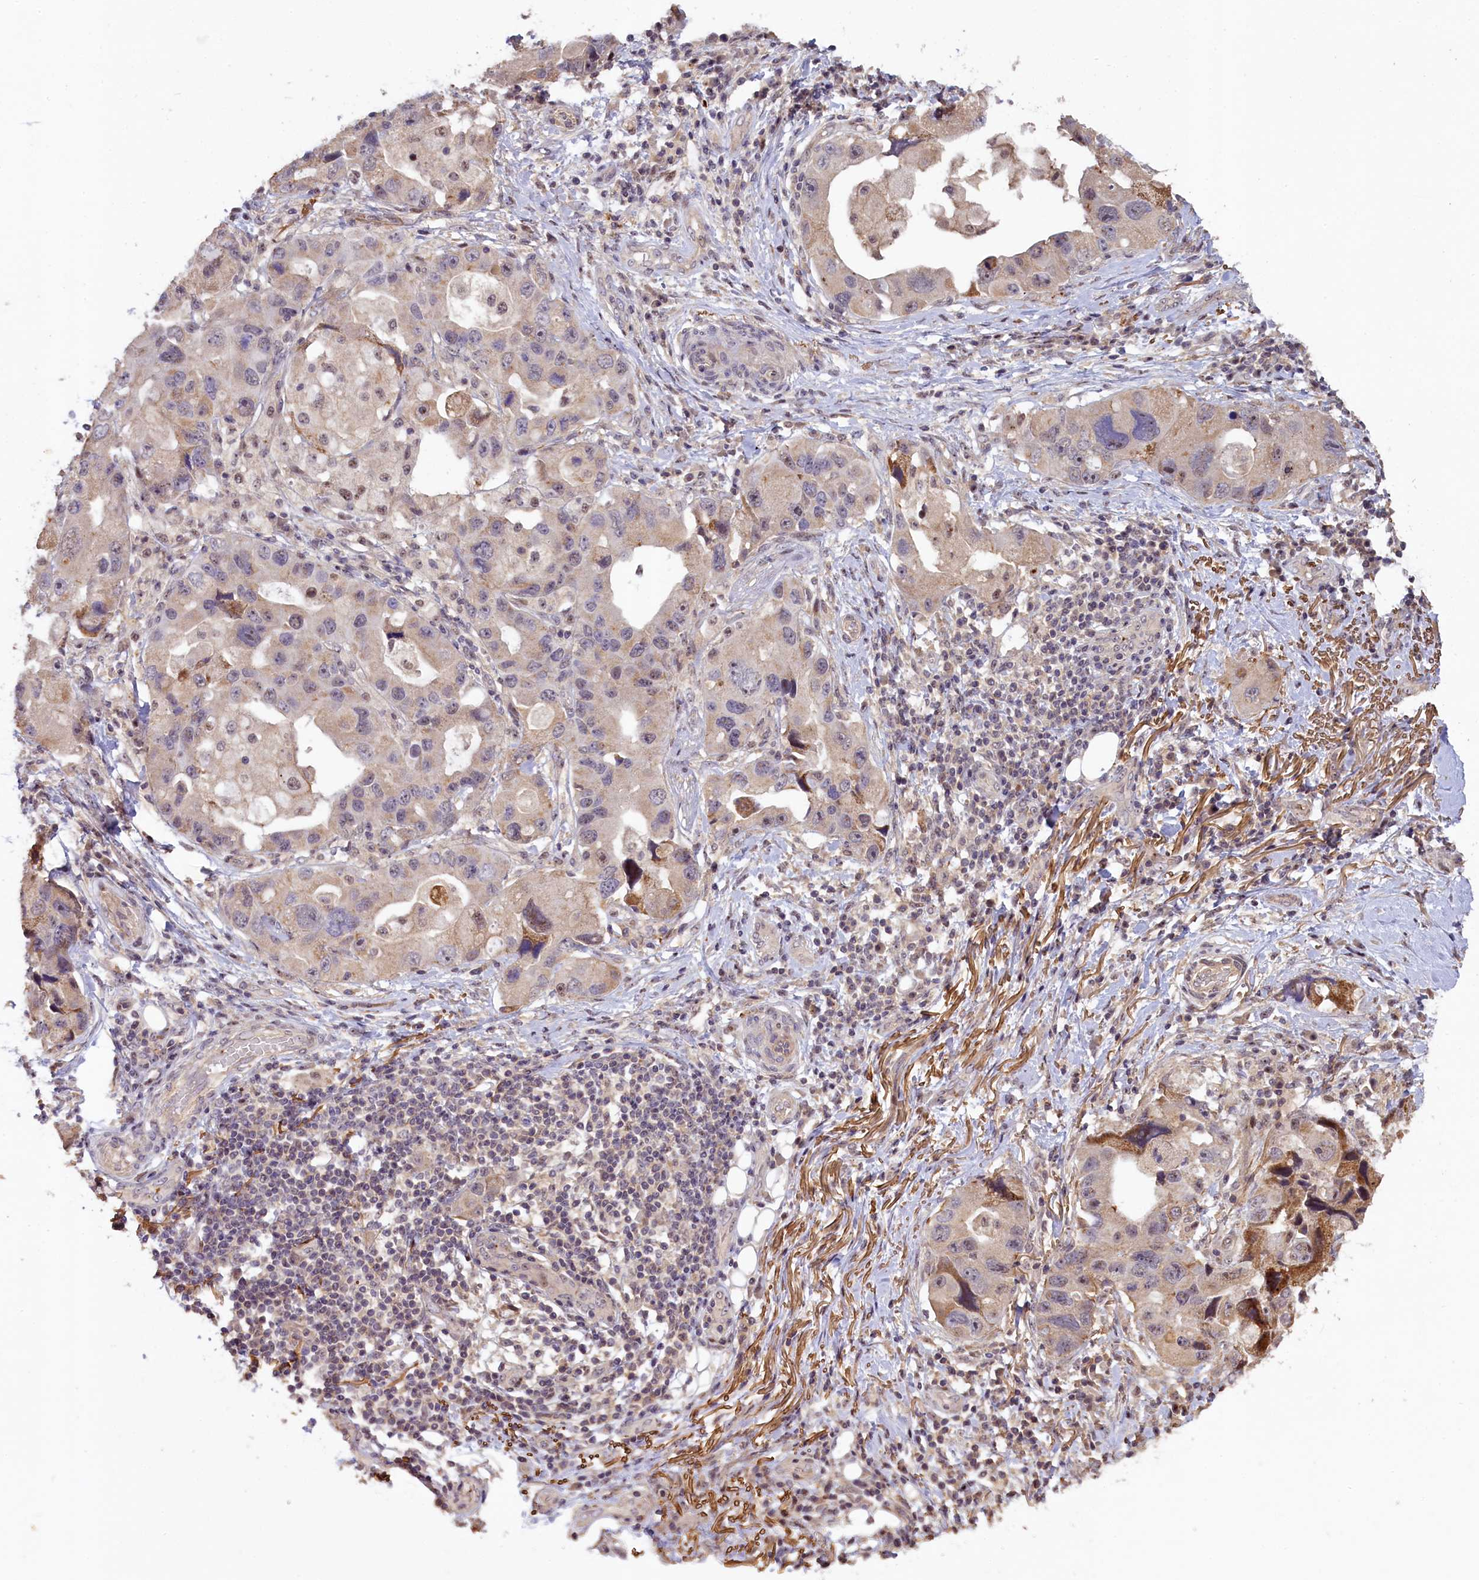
{"staining": {"intensity": "moderate", "quantity": "<25%", "location": "cytoplasmic/membranous,nuclear"}, "tissue": "lung cancer", "cell_type": "Tumor cells", "image_type": "cancer", "snomed": [{"axis": "morphology", "description": "Adenocarcinoma, NOS"}, {"axis": "topography", "description": "Lung"}], "caption": "Approximately <25% of tumor cells in lung cancer (adenocarcinoma) exhibit moderate cytoplasmic/membranous and nuclear protein positivity as visualized by brown immunohistochemical staining.", "gene": "FUZ", "patient": {"sex": "female", "age": 54}}